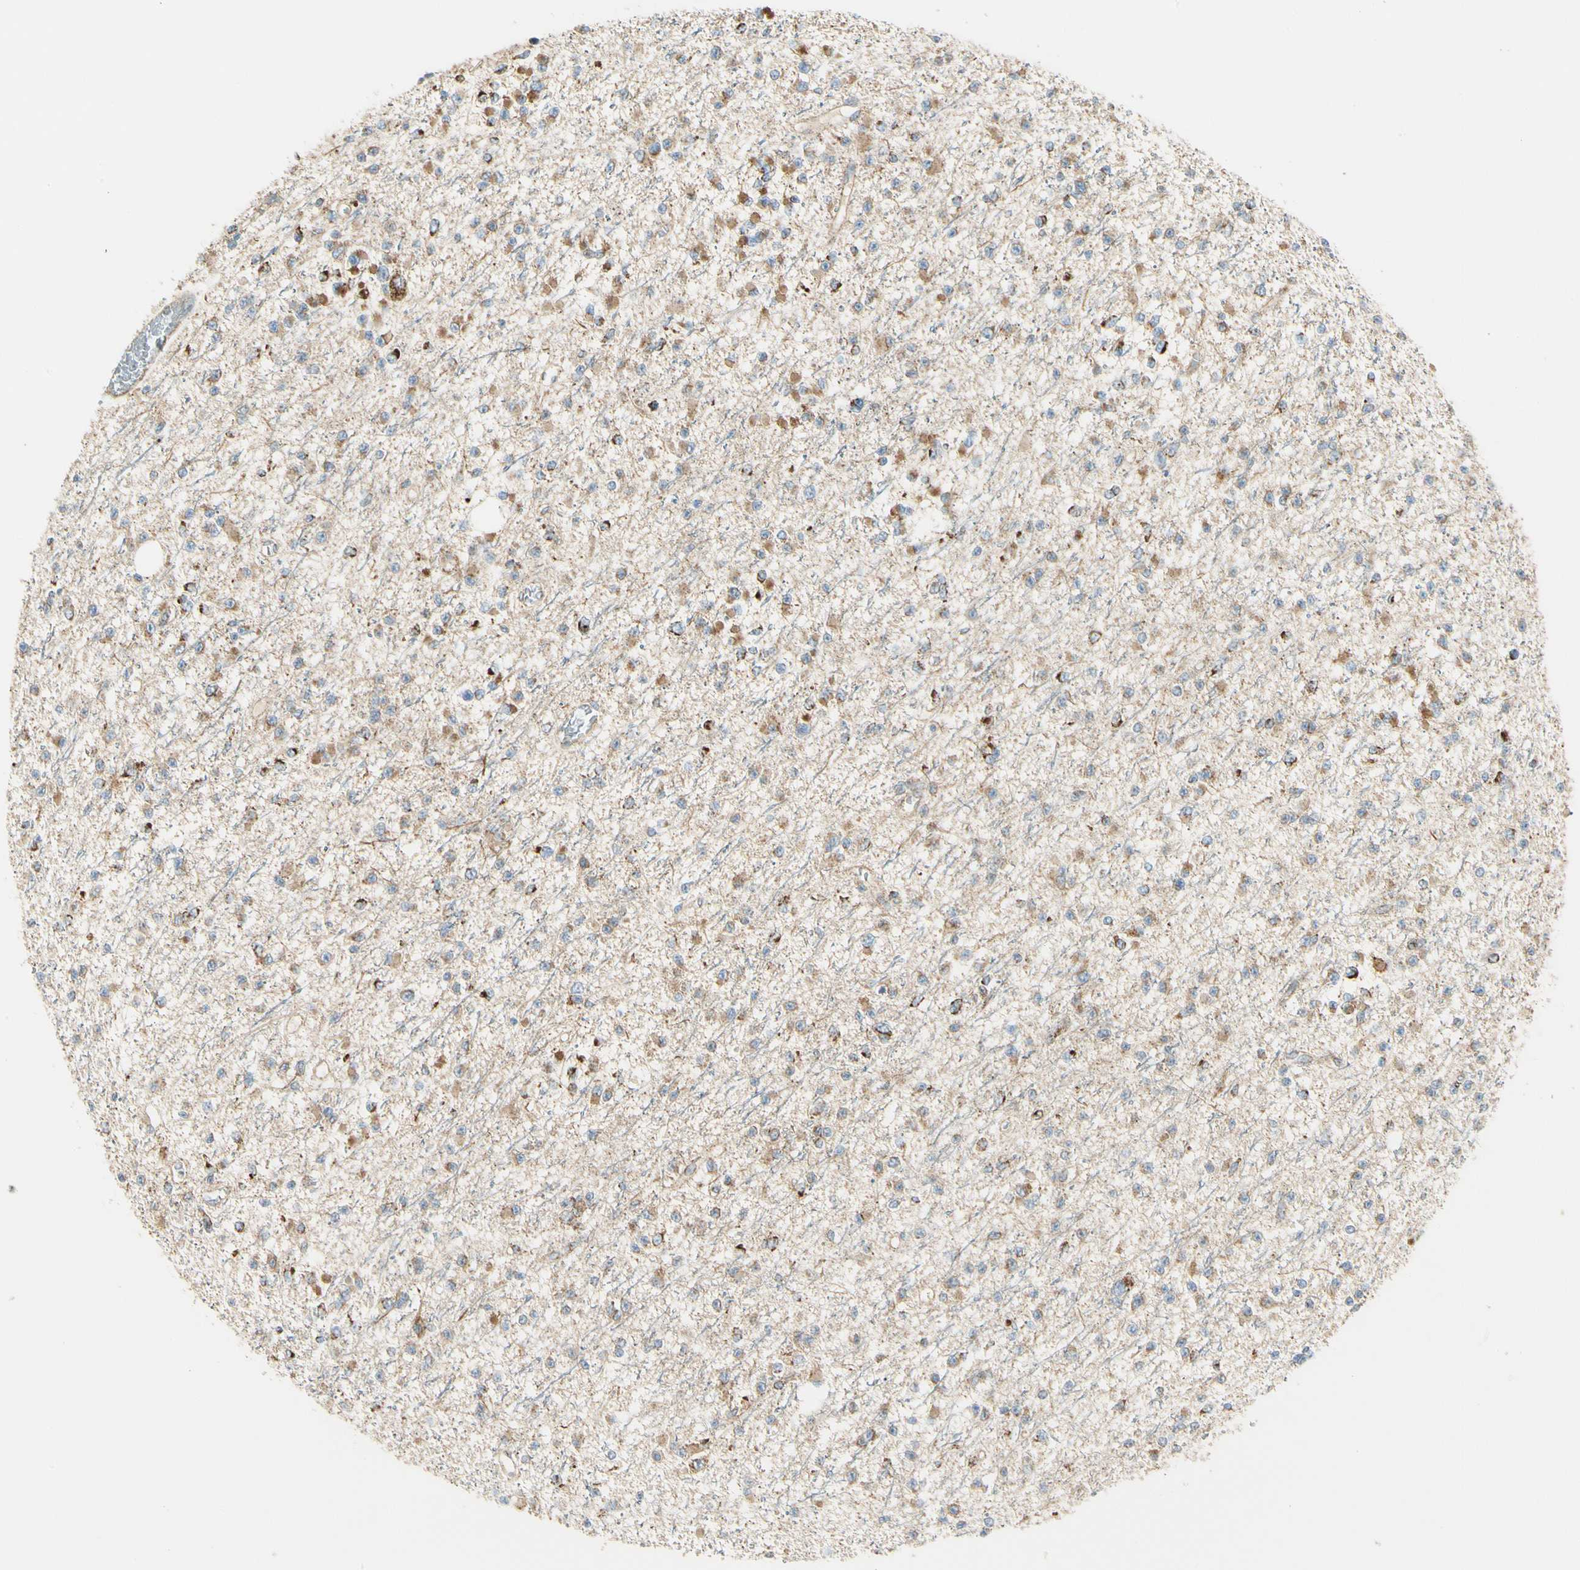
{"staining": {"intensity": "moderate", "quantity": "25%-75%", "location": "cytoplasmic/membranous"}, "tissue": "glioma", "cell_type": "Tumor cells", "image_type": "cancer", "snomed": [{"axis": "morphology", "description": "Glioma, malignant, Low grade"}, {"axis": "topography", "description": "Brain"}], "caption": "This is a photomicrograph of immunohistochemistry (IHC) staining of glioma, which shows moderate expression in the cytoplasmic/membranous of tumor cells.", "gene": "TBC1D10A", "patient": {"sex": "female", "age": 22}}